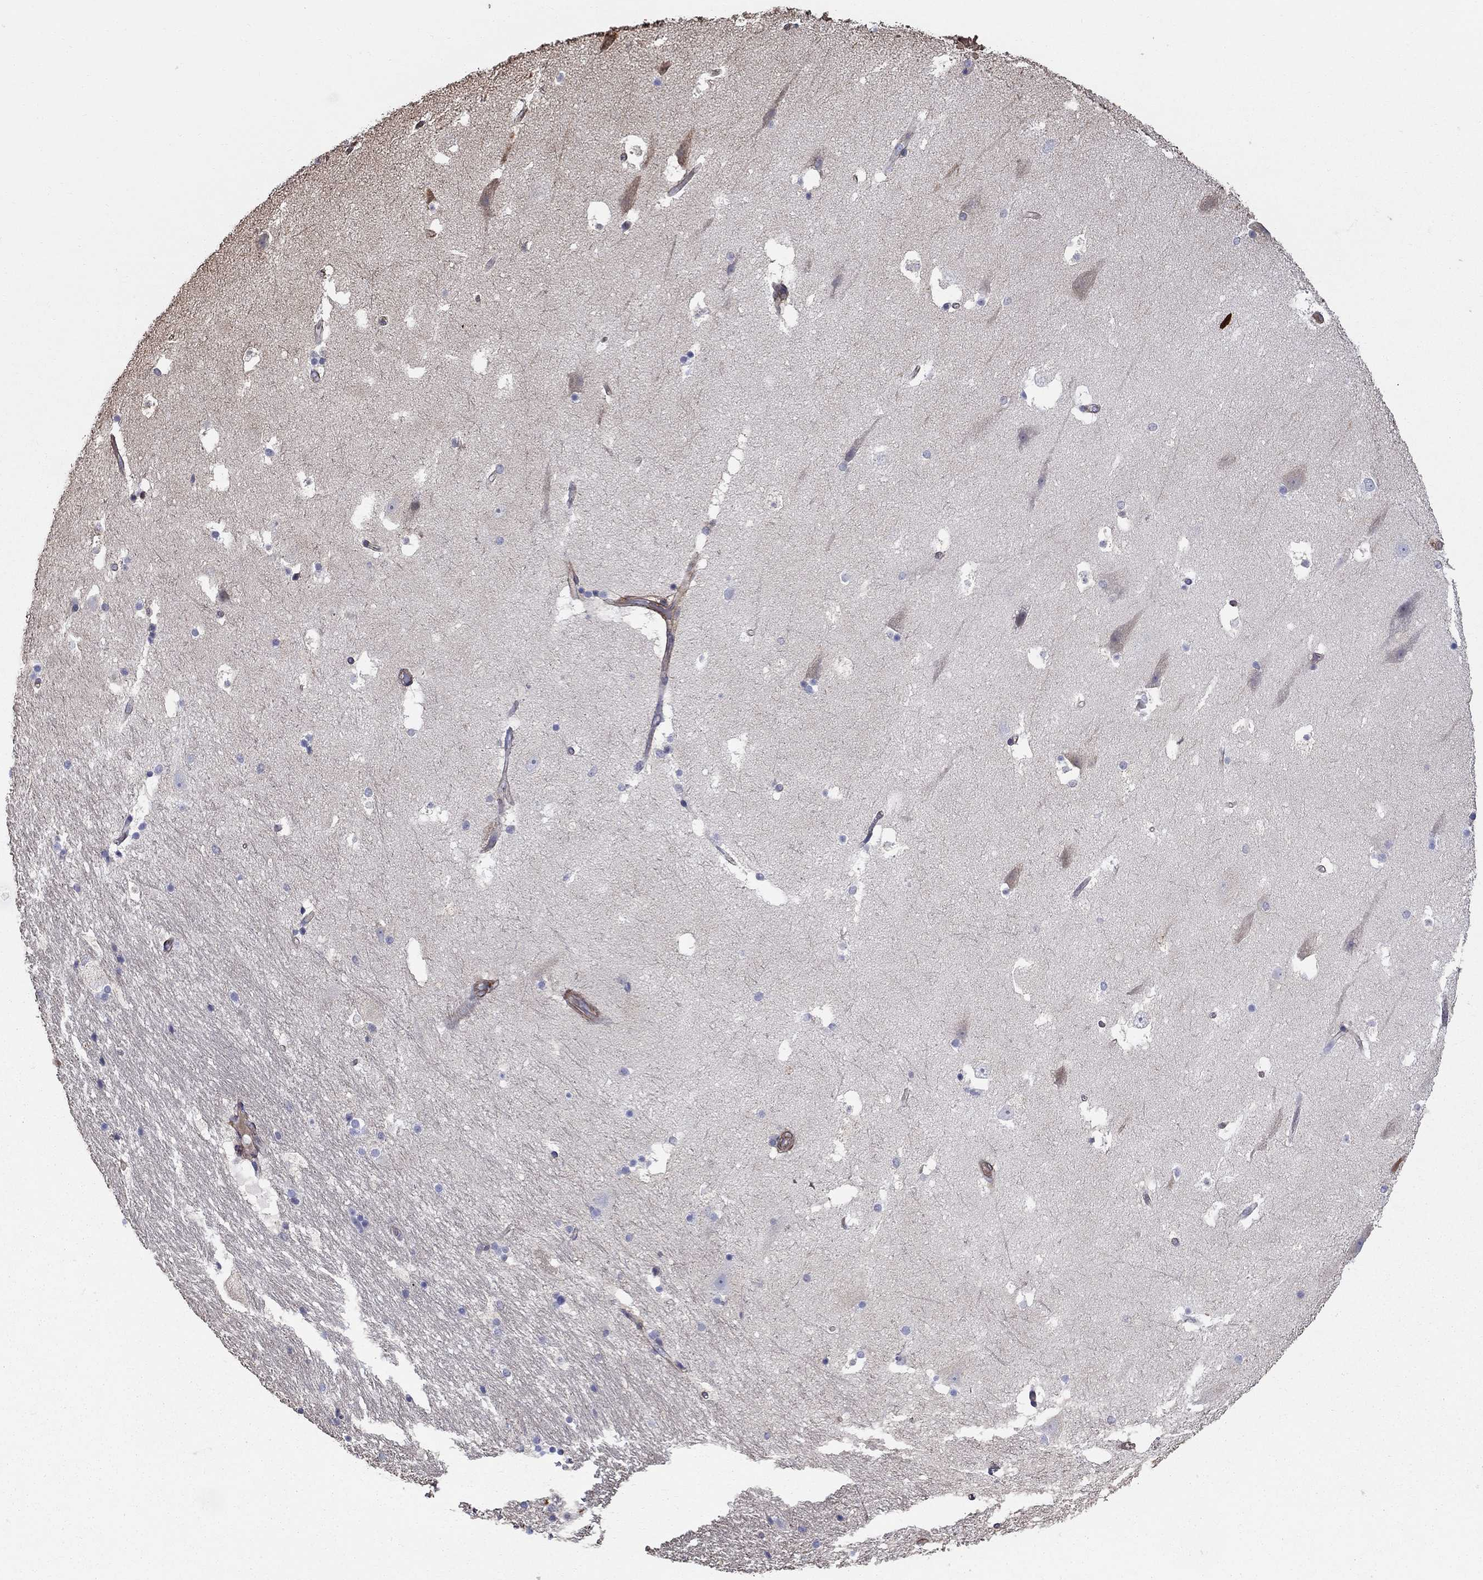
{"staining": {"intensity": "negative", "quantity": "none", "location": "none"}, "tissue": "hippocampus", "cell_type": "Glial cells", "image_type": "normal", "snomed": [{"axis": "morphology", "description": "Normal tissue, NOS"}, {"axis": "topography", "description": "Hippocampus"}], "caption": "IHC of normal human hippocampus shows no expression in glial cells. Brightfield microscopy of IHC stained with DAB (brown) and hematoxylin (blue), captured at high magnification.", "gene": "NPHP1", "patient": {"sex": "male", "age": 51}}